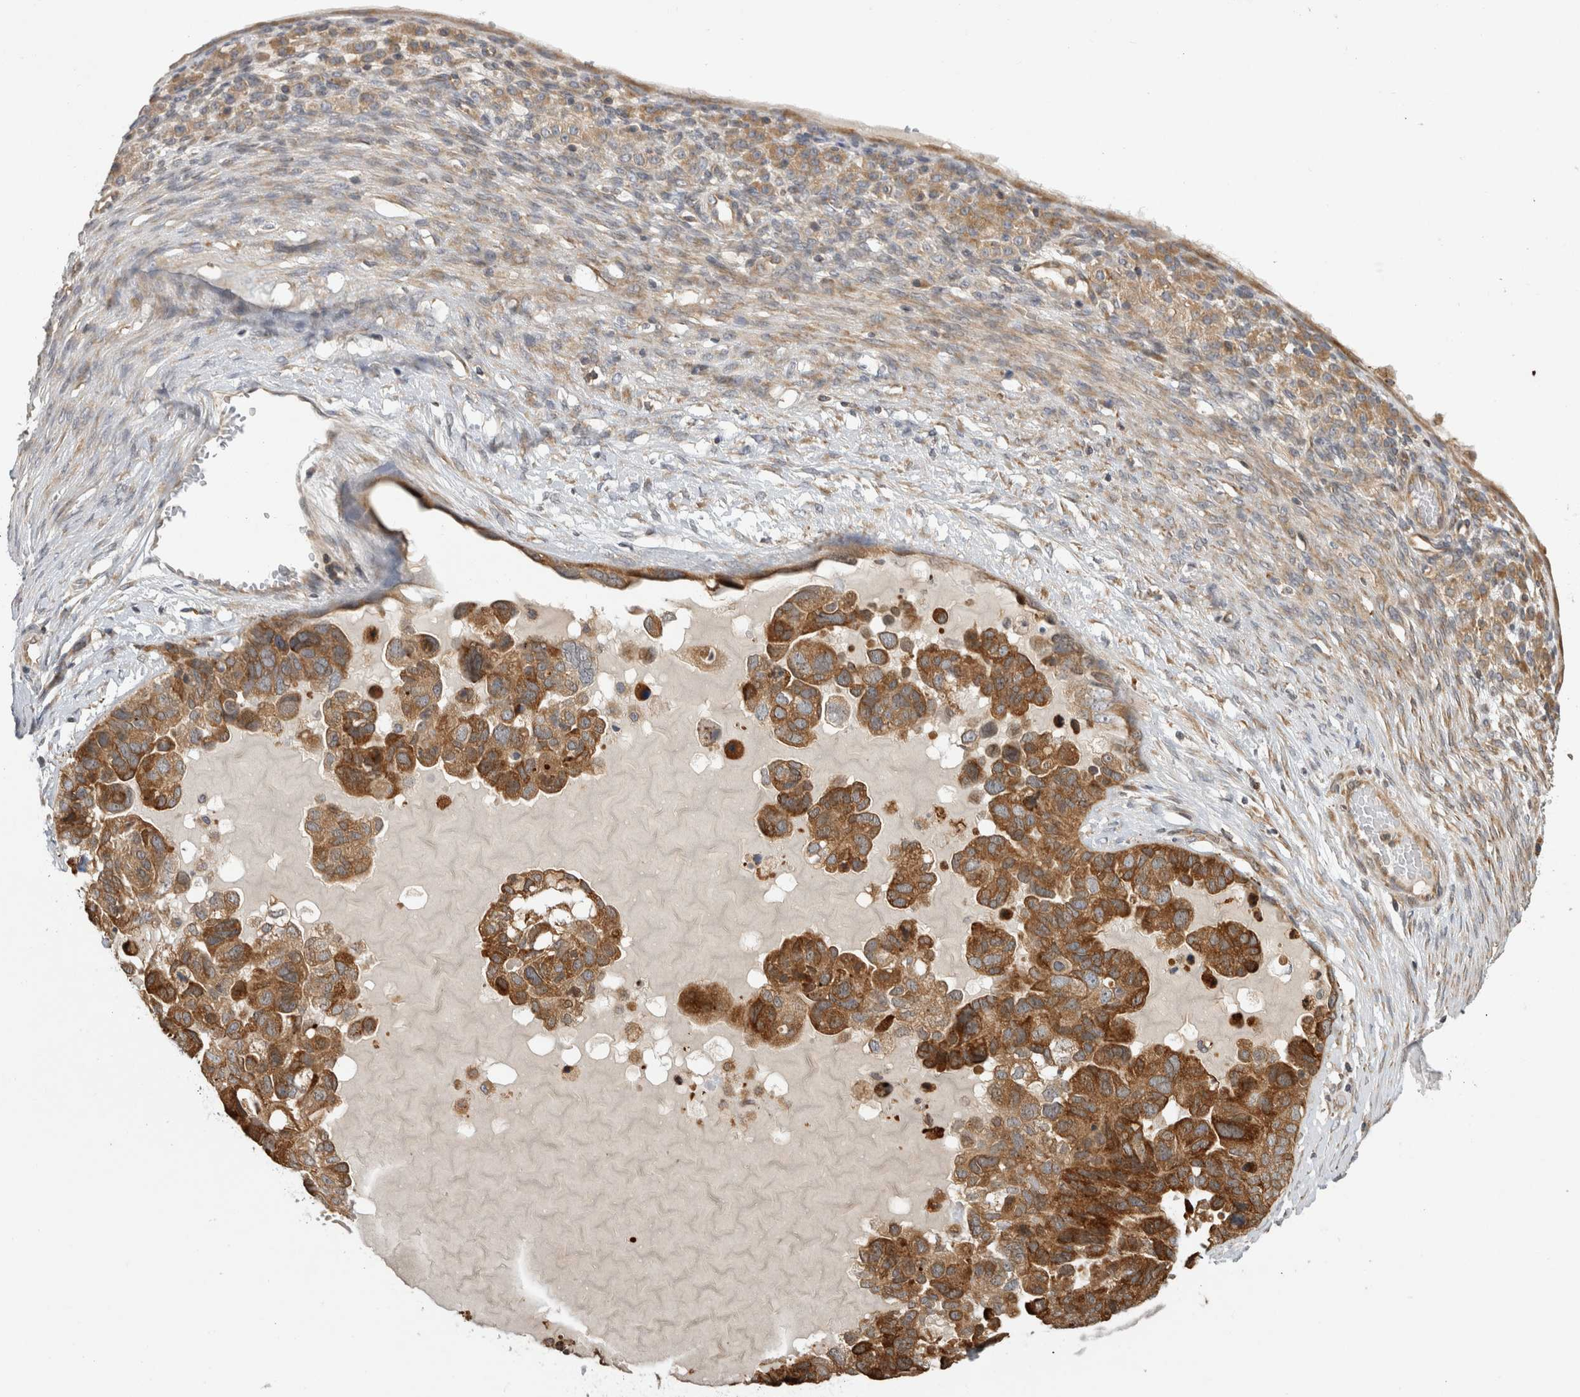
{"staining": {"intensity": "moderate", "quantity": ">75%", "location": "cytoplasmic/membranous"}, "tissue": "ovarian cancer", "cell_type": "Tumor cells", "image_type": "cancer", "snomed": [{"axis": "morphology", "description": "Cystadenocarcinoma, serous, NOS"}, {"axis": "topography", "description": "Ovary"}], "caption": "Immunohistochemistry (IHC) (DAB (3,3'-diaminobenzidine)) staining of human serous cystadenocarcinoma (ovarian) shows moderate cytoplasmic/membranous protein expression in about >75% of tumor cells. Nuclei are stained in blue.", "gene": "PARP6", "patient": {"sex": "female", "age": 44}}